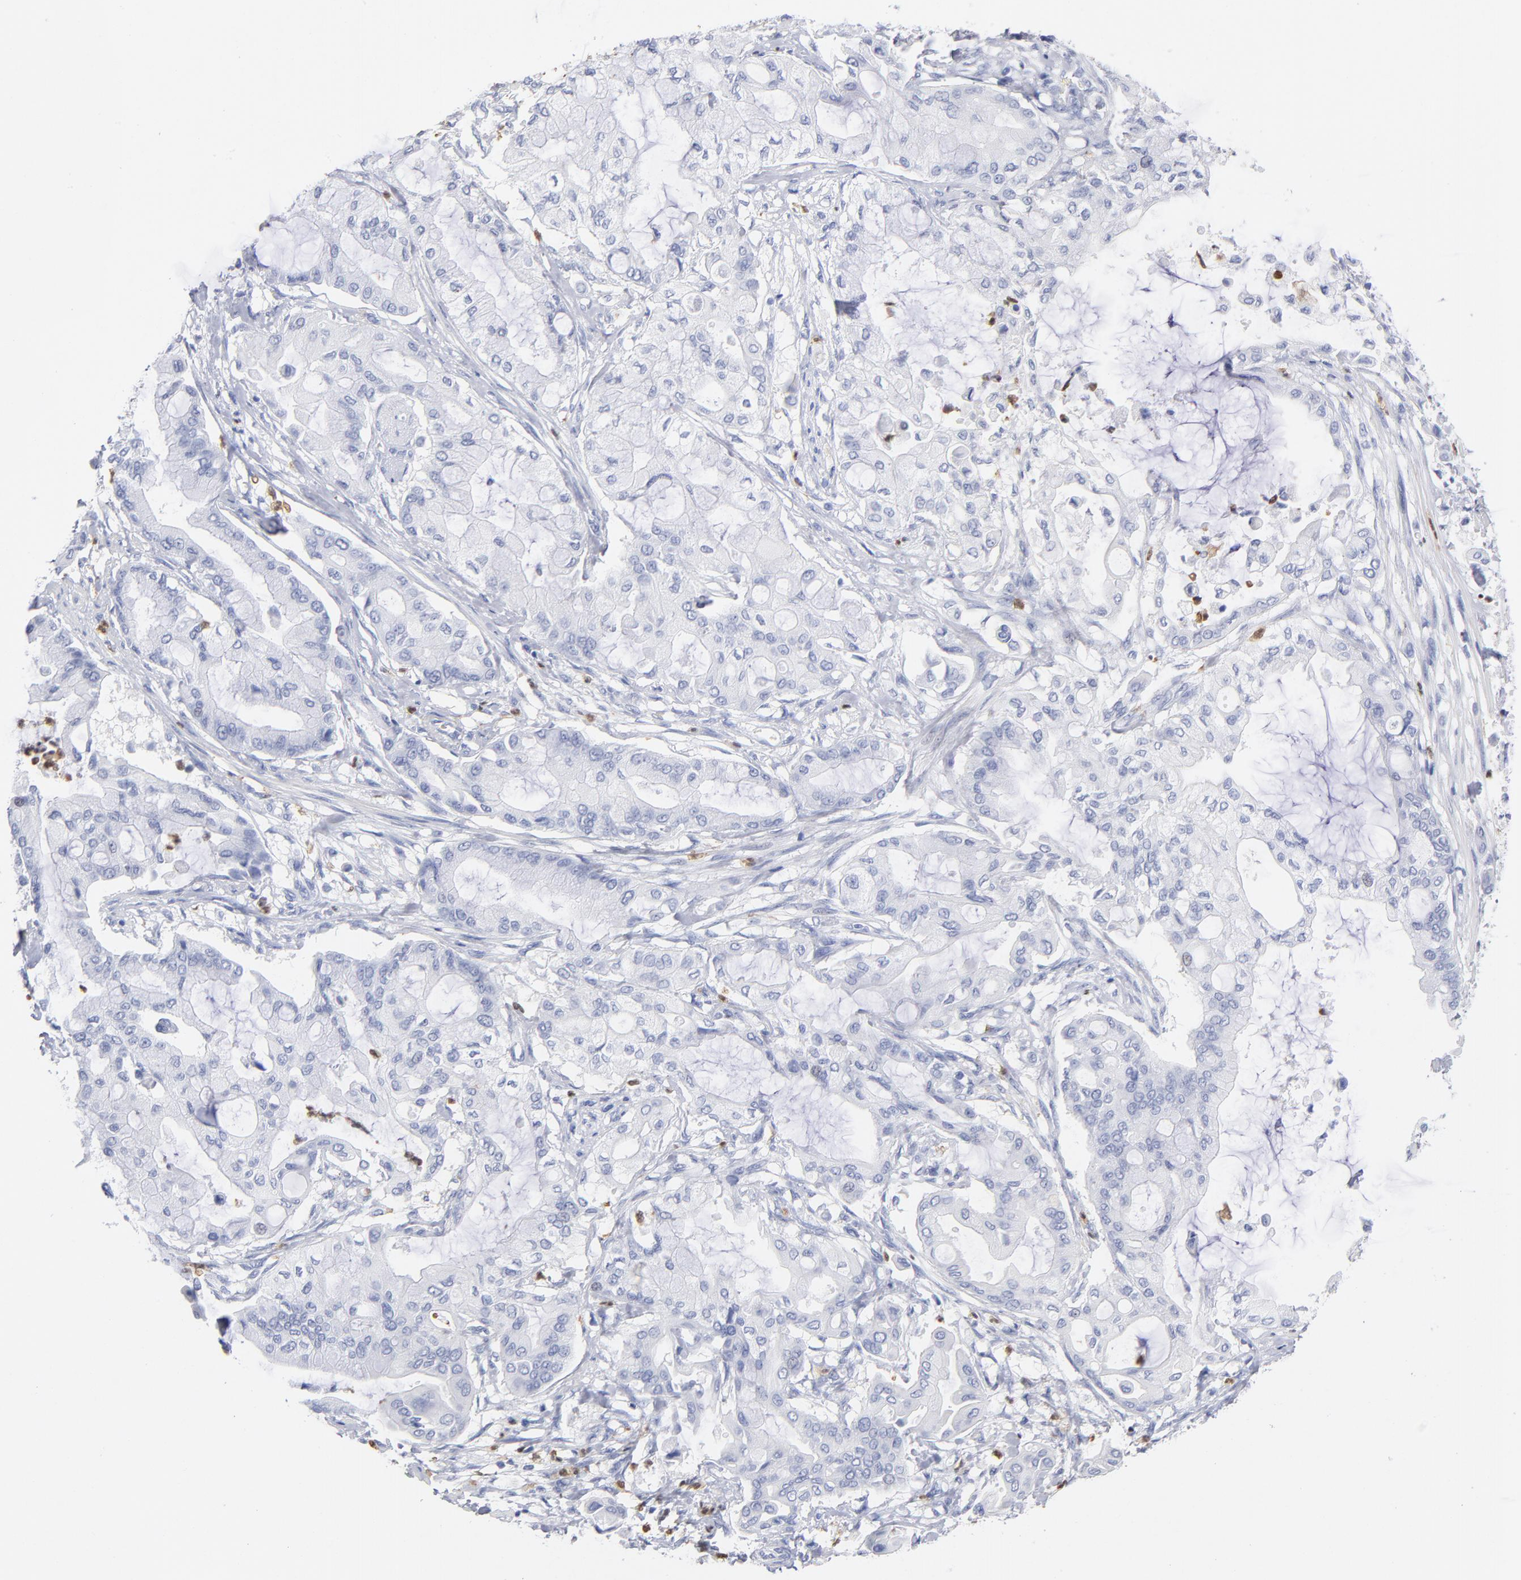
{"staining": {"intensity": "negative", "quantity": "none", "location": "none"}, "tissue": "pancreatic cancer", "cell_type": "Tumor cells", "image_type": "cancer", "snomed": [{"axis": "morphology", "description": "Adenocarcinoma, NOS"}, {"axis": "morphology", "description": "Adenocarcinoma, metastatic, NOS"}, {"axis": "topography", "description": "Lymph node"}, {"axis": "topography", "description": "Pancreas"}, {"axis": "topography", "description": "Duodenum"}], "caption": "Immunohistochemical staining of human pancreatic cancer exhibits no significant staining in tumor cells.", "gene": "ARG1", "patient": {"sex": "female", "age": 64}}